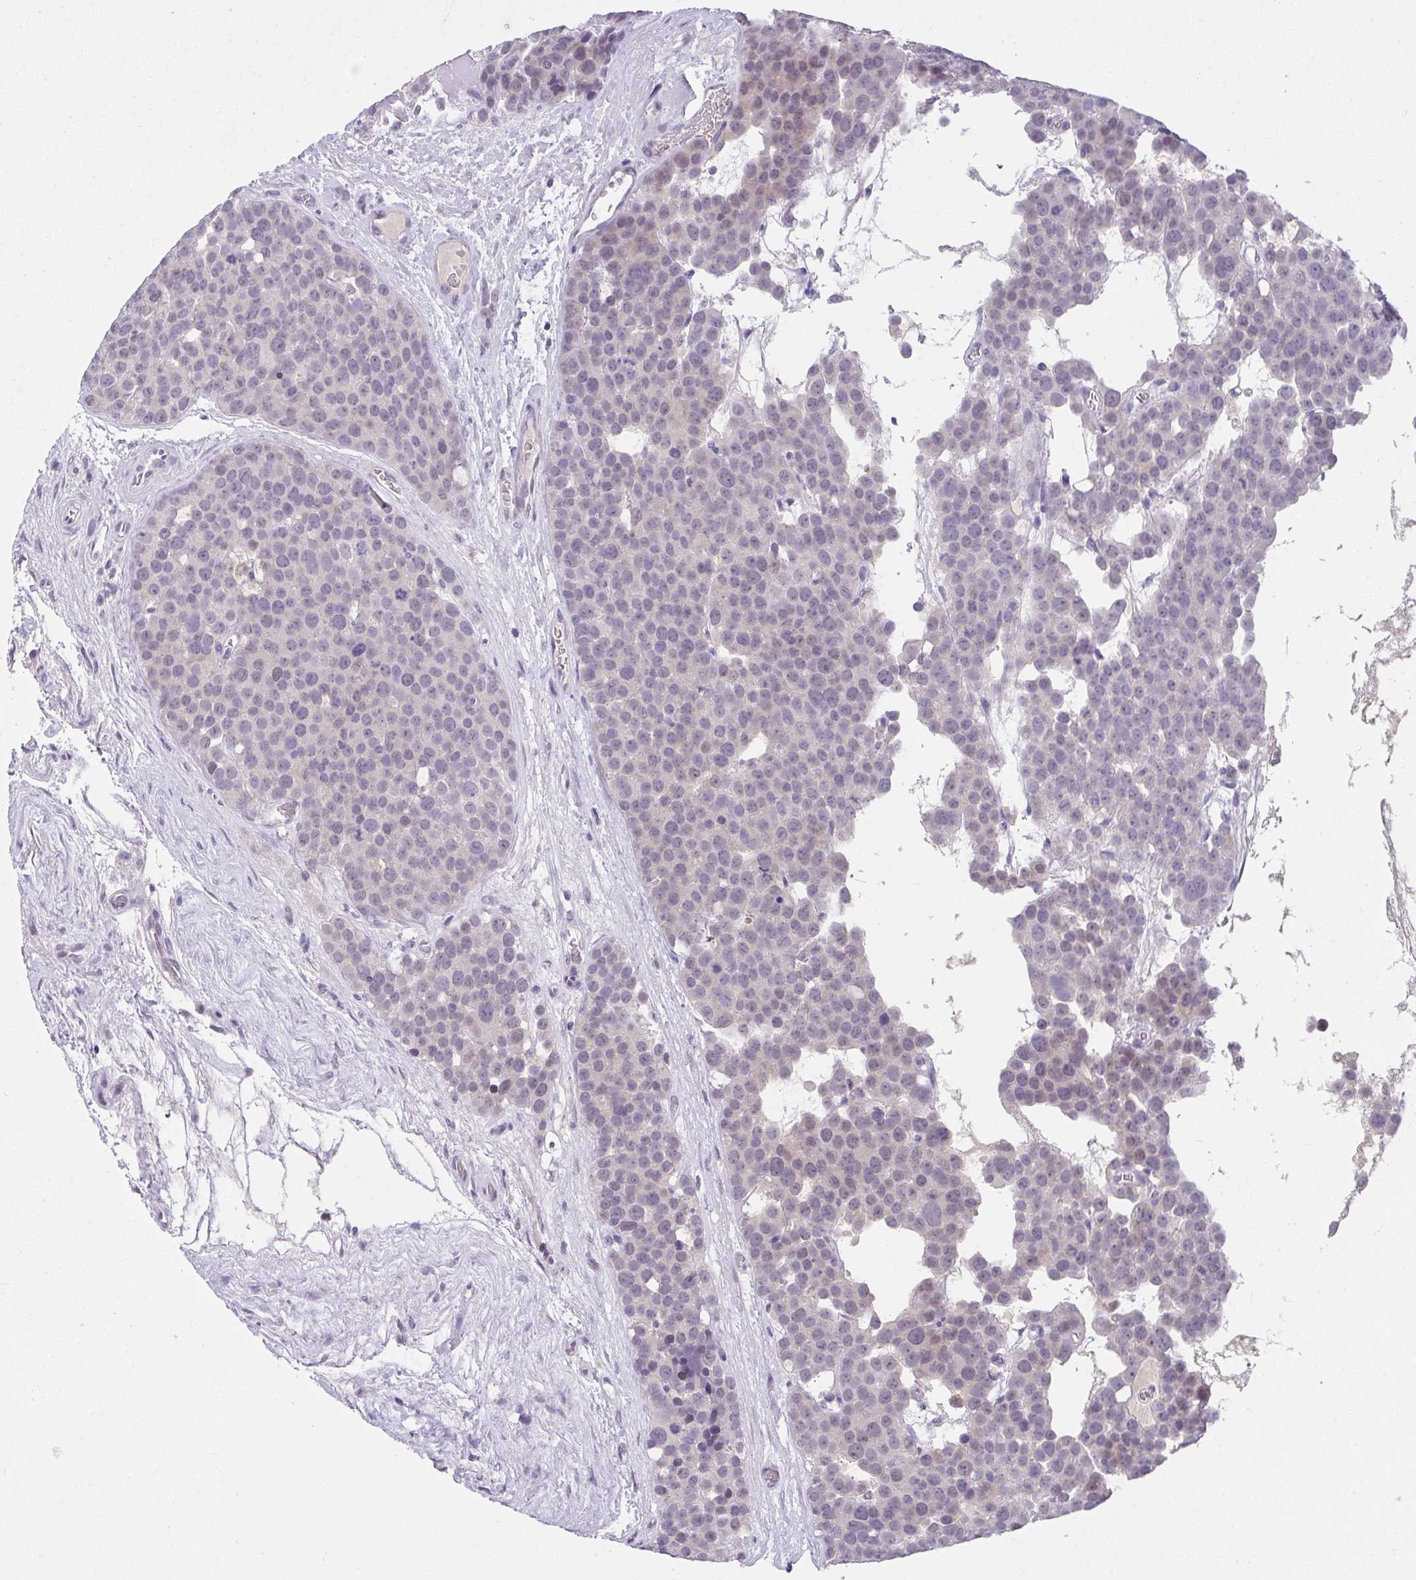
{"staining": {"intensity": "weak", "quantity": "<25%", "location": "nuclear"}, "tissue": "testis cancer", "cell_type": "Tumor cells", "image_type": "cancer", "snomed": [{"axis": "morphology", "description": "Seminoma, NOS"}, {"axis": "topography", "description": "Testis"}], "caption": "High power microscopy micrograph of an immunohistochemistry (IHC) histopathology image of testis cancer, revealing no significant staining in tumor cells.", "gene": "GLTPD2", "patient": {"sex": "male", "age": 71}}